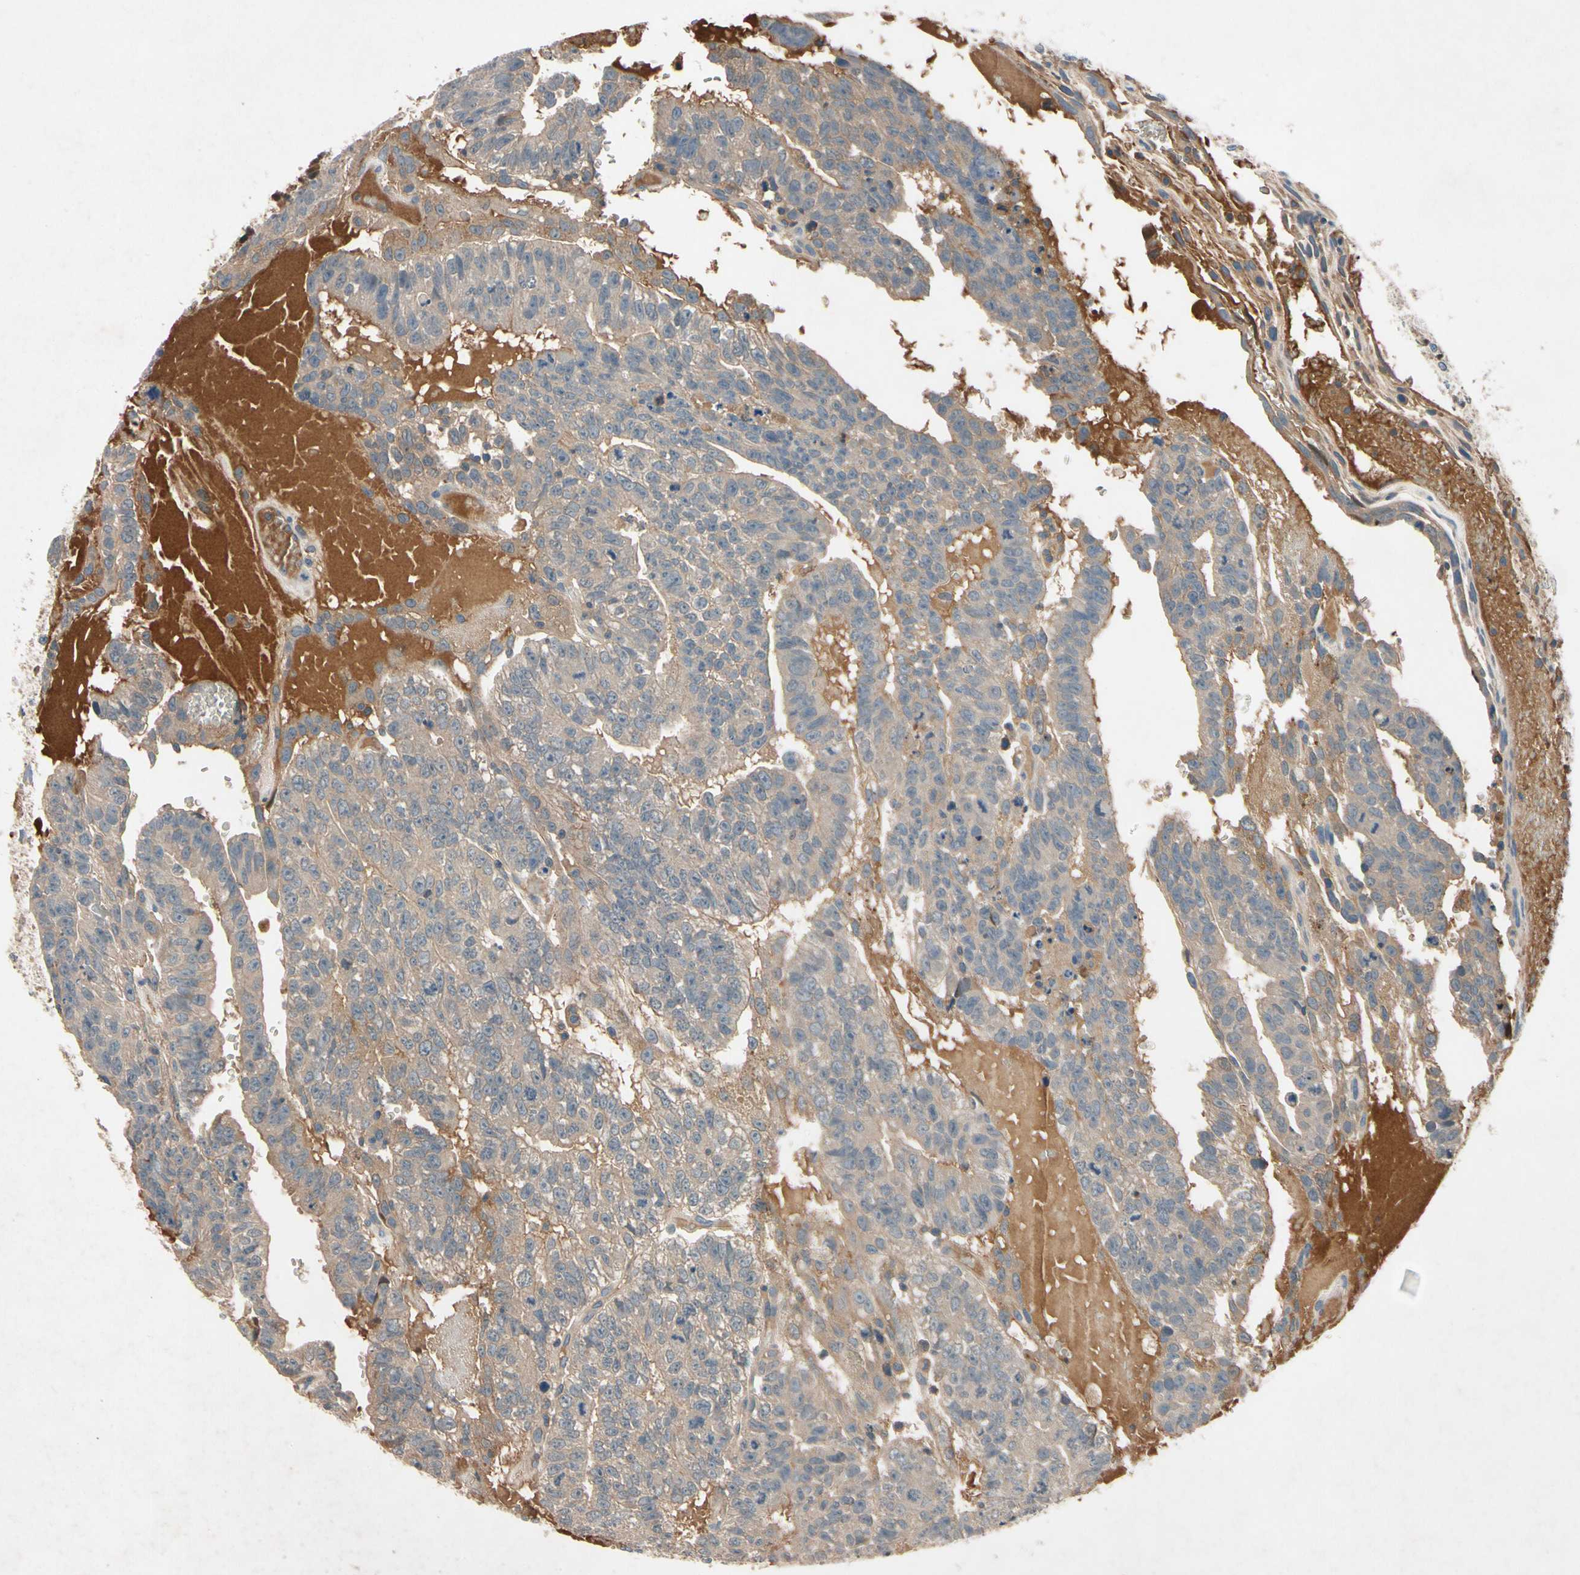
{"staining": {"intensity": "weak", "quantity": ">75%", "location": "cytoplasmic/membranous"}, "tissue": "testis cancer", "cell_type": "Tumor cells", "image_type": "cancer", "snomed": [{"axis": "morphology", "description": "Seminoma, NOS"}, {"axis": "morphology", "description": "Carcinoma, Embryonal, NOS"}, {"axis": "topography", "description": "Testis"}], "caption": "Testis cancer (seminoma) was stained to show a protein in brown. There is low levels of weak cytoplasmic/membranous expression in about >75% of tumor cells. Nuclei are stained in blue.", "gene": "IL1RL1", "patient": {"sex": "male", "age": 52}}